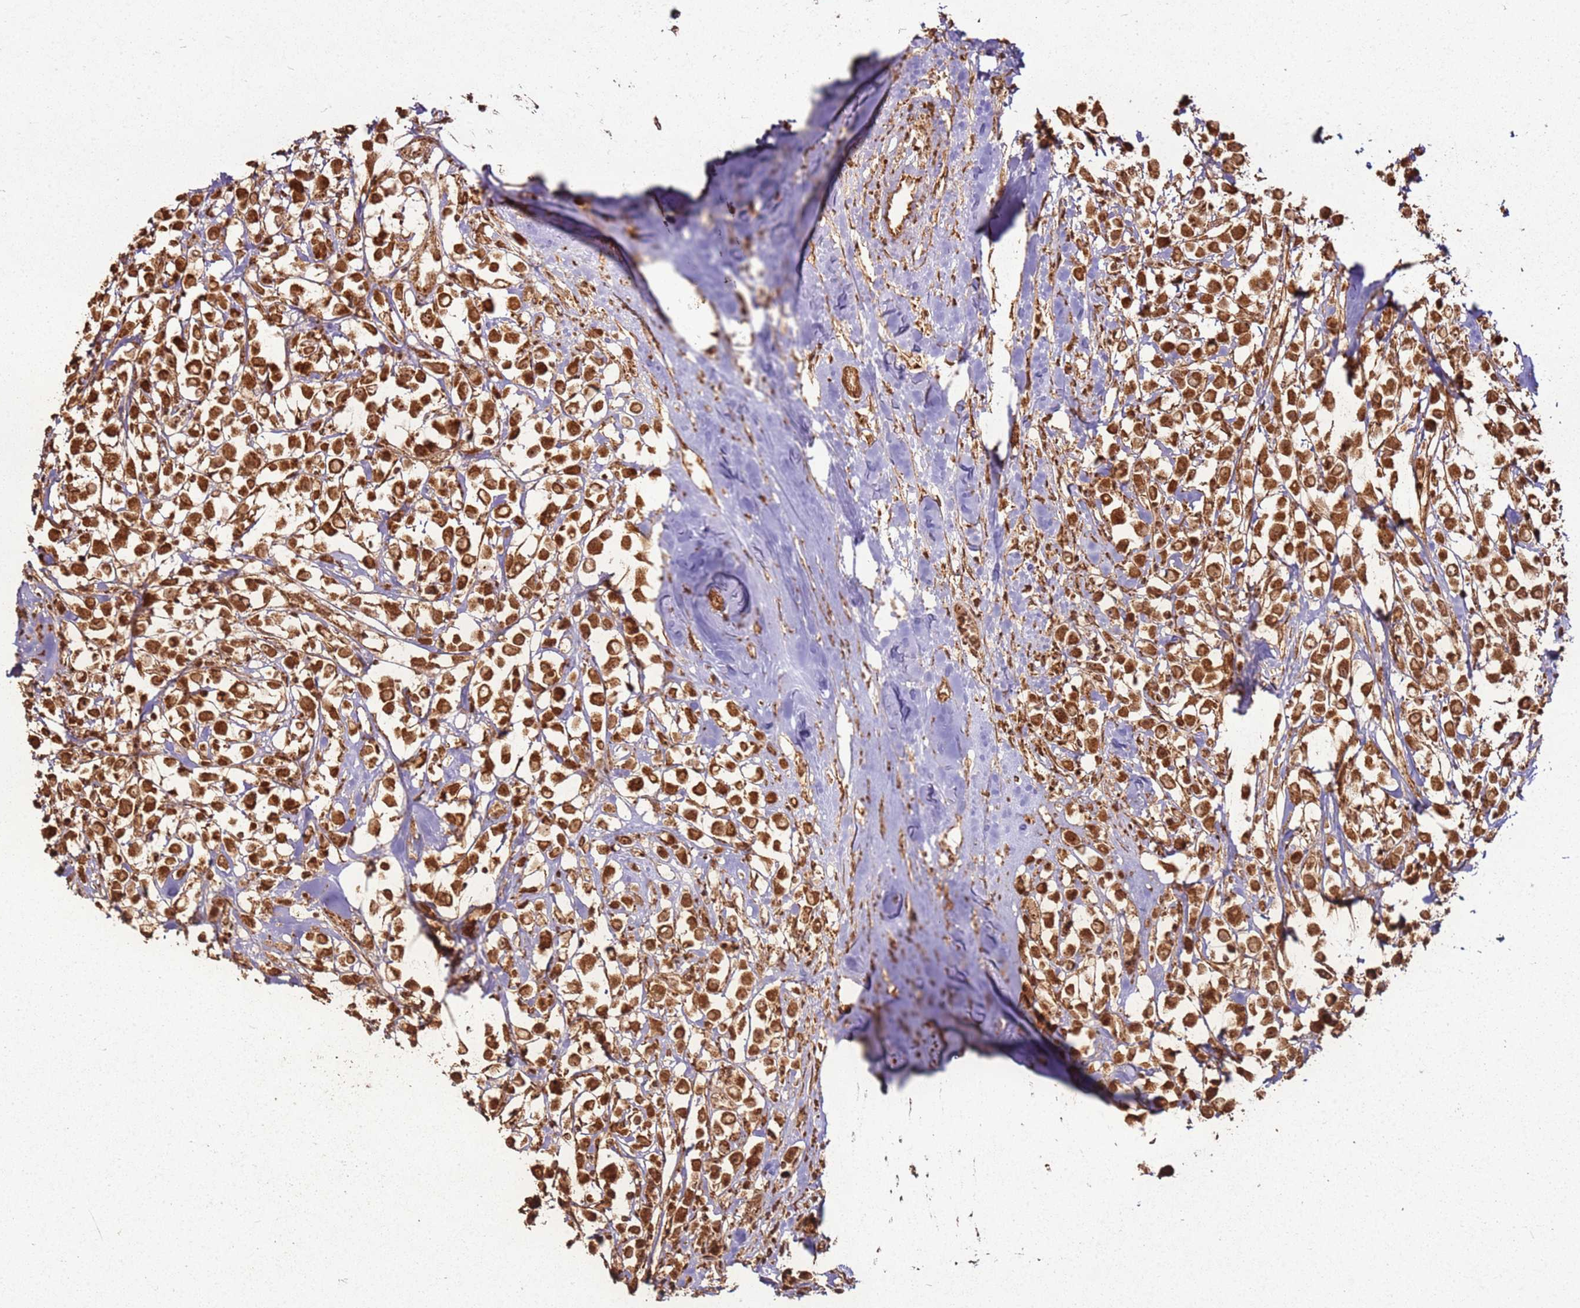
{"staining": {"intensity": "strong", "quantity": ">75%", "location": "cytoplasmic/membranous"}, "tissue": "breast cancer", "cell_type": "Tumor cells", "image_type": "cancer", "snomed": [{"axis": "morphology", "description": "Duct carcinoma"}, {"axis": "topography", "description": "Breast"}], "caption": "The image displays staining of infiltrating ductal carcinoma (breast), revealing strong cytoplasmic/membranous protein staining (brown color) within tumor cells. (IHC, brightfield microscopy, high magnification).", "gene": "MRPS6", "patient": {"sex": "female", "age": 87}}